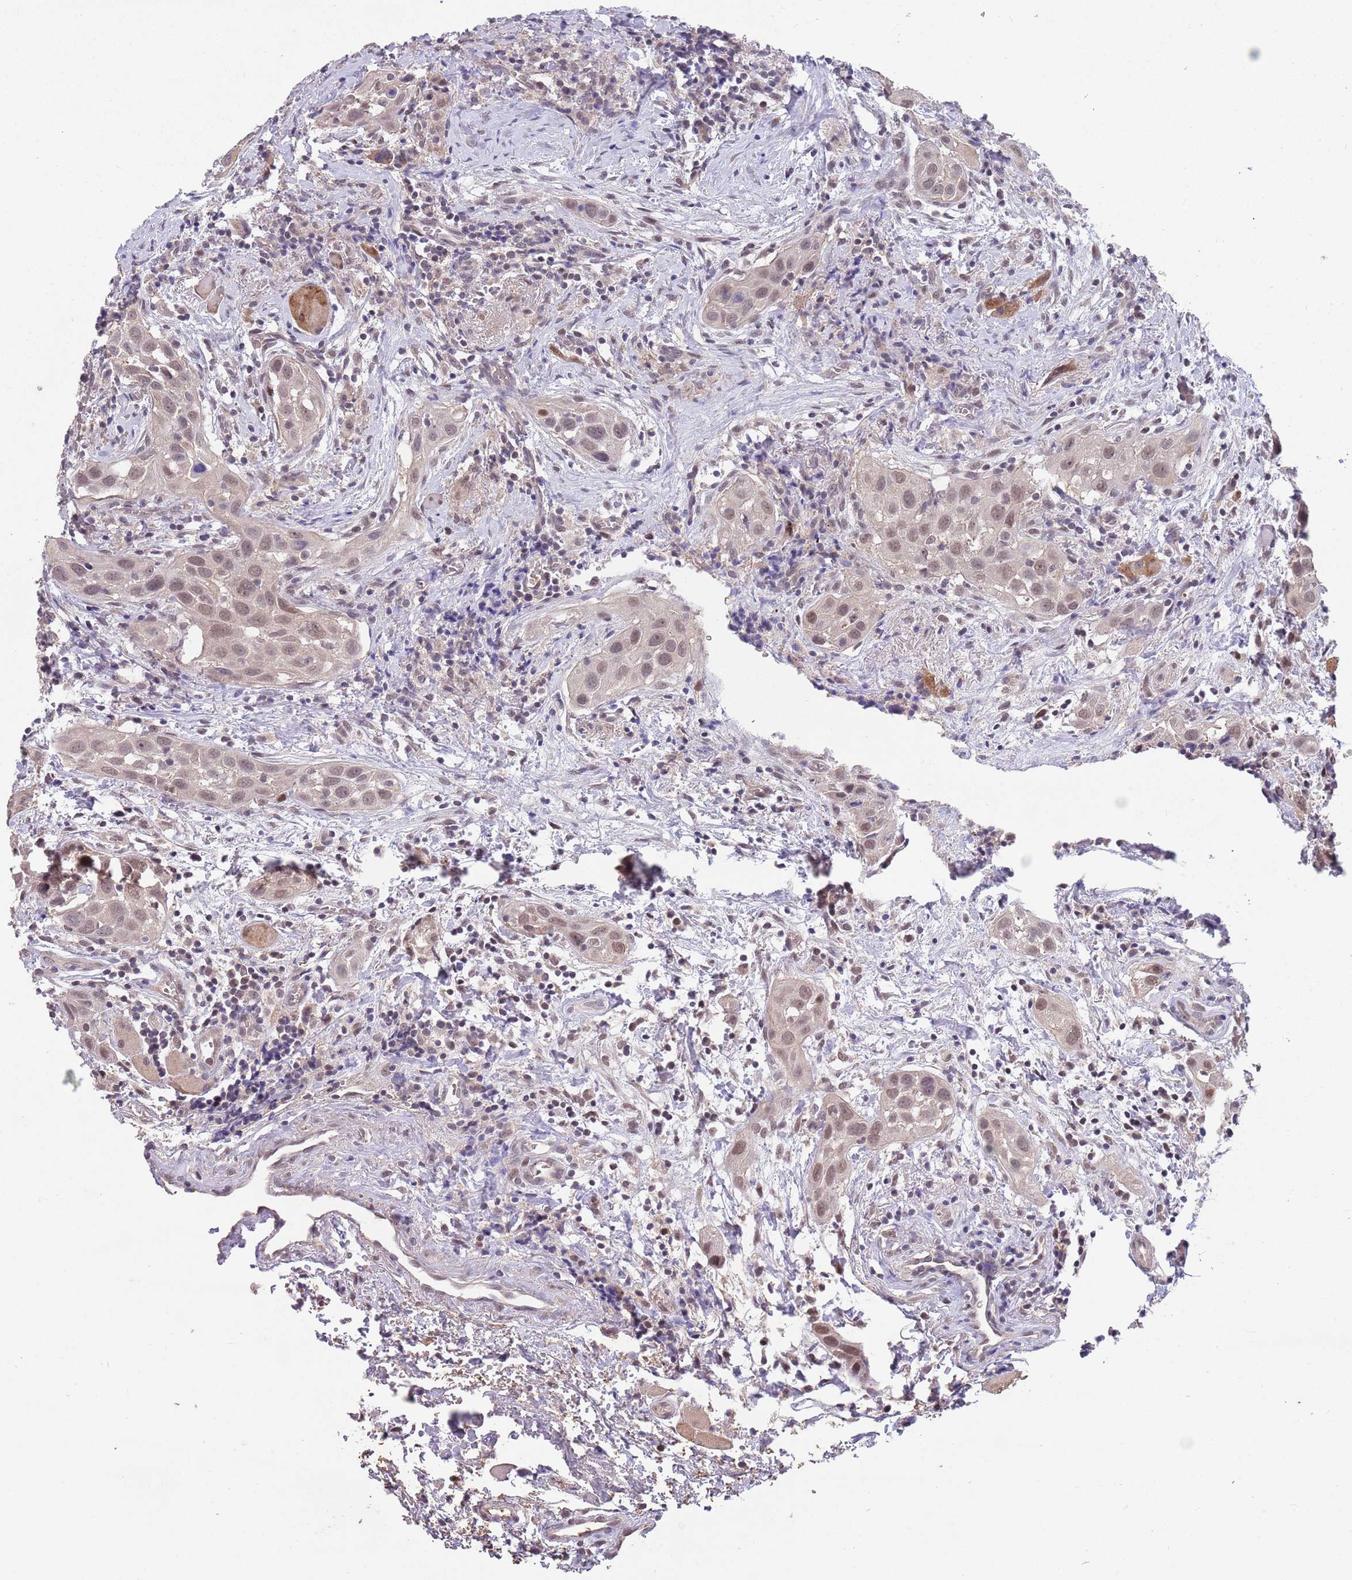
{"staining": {"intensity": "weak", "quantity": ">75%", "location": "nuclear"}, "tissue": "head and neck cancer", "cell_type": "Tumor cells", "image_type": "cancer", "snomed": [{"axis": "morphology", "description": "Squamous cell carcinoma, NOS"}, {"axis": "topography", "description": "Oral tissue"}, {"axis": "topography", "description": "Head-Neck"}], "caption": "An IHC micrograph of tumor tissue is shown. Protein staining in brown highlights weak nuclear positivity in head and neck cancer within tumor cells.", "gene": "MEI1", "patient": {"sex": "female", "age": 50}}